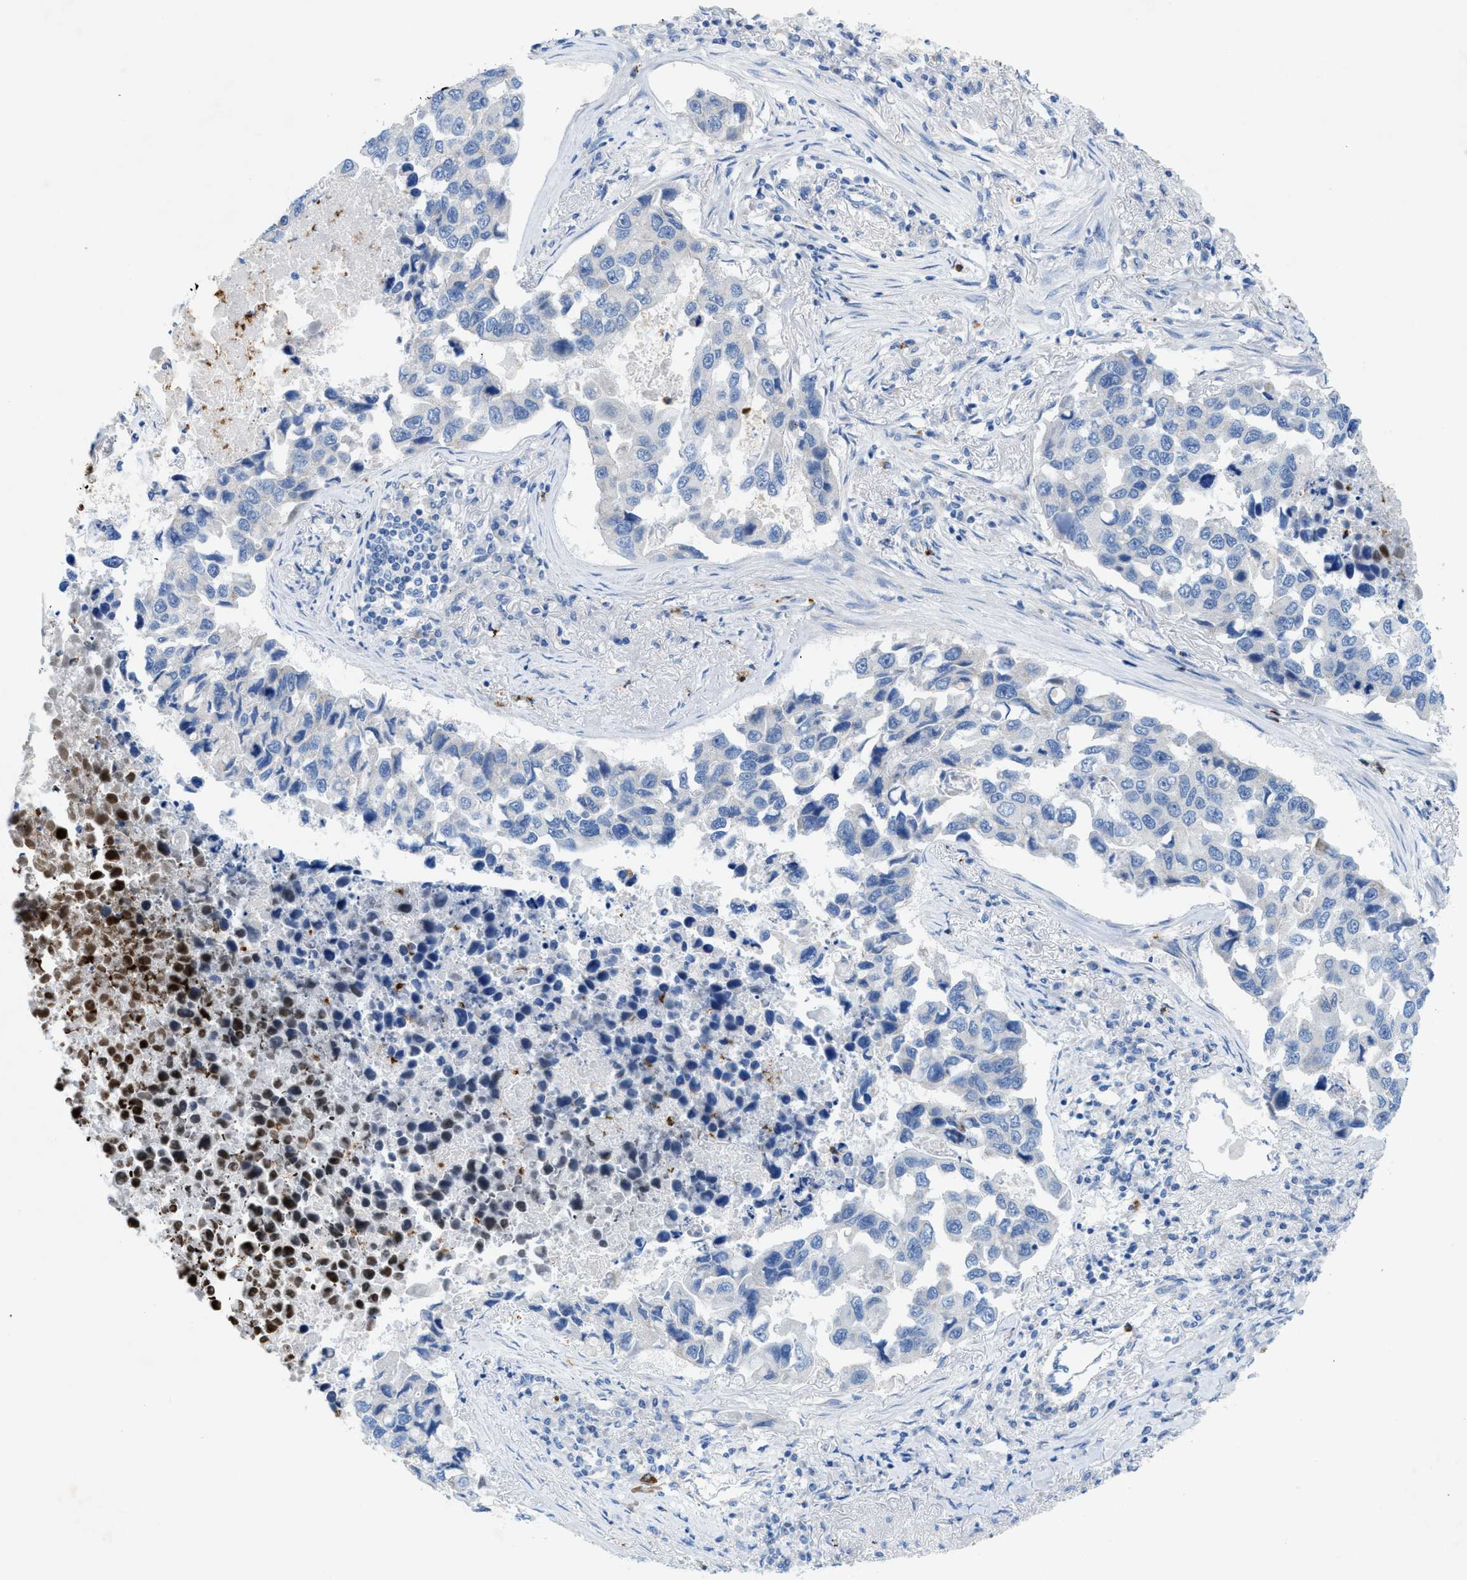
{"staining": {"intensity": "negative", "quantity": "none", "location": "none"}, "tissue": "lung cancer", "cell_type": "Tumor cells", "image_type": "cancer", "snomed": [{"axis": "morphology", "description": "Adenocarcinoma, NOS"}, {"axis": "topography", "description": "Lung"}], "caption": "Tumor cells show no significant protein positivity in lung adenocarcinoma. (DAB (3,3'-diaminobenzidine) IHC with hematoxylin counter stain).", "gene": "CMTM1", "patient": {"sex": "male", "age": 64}}